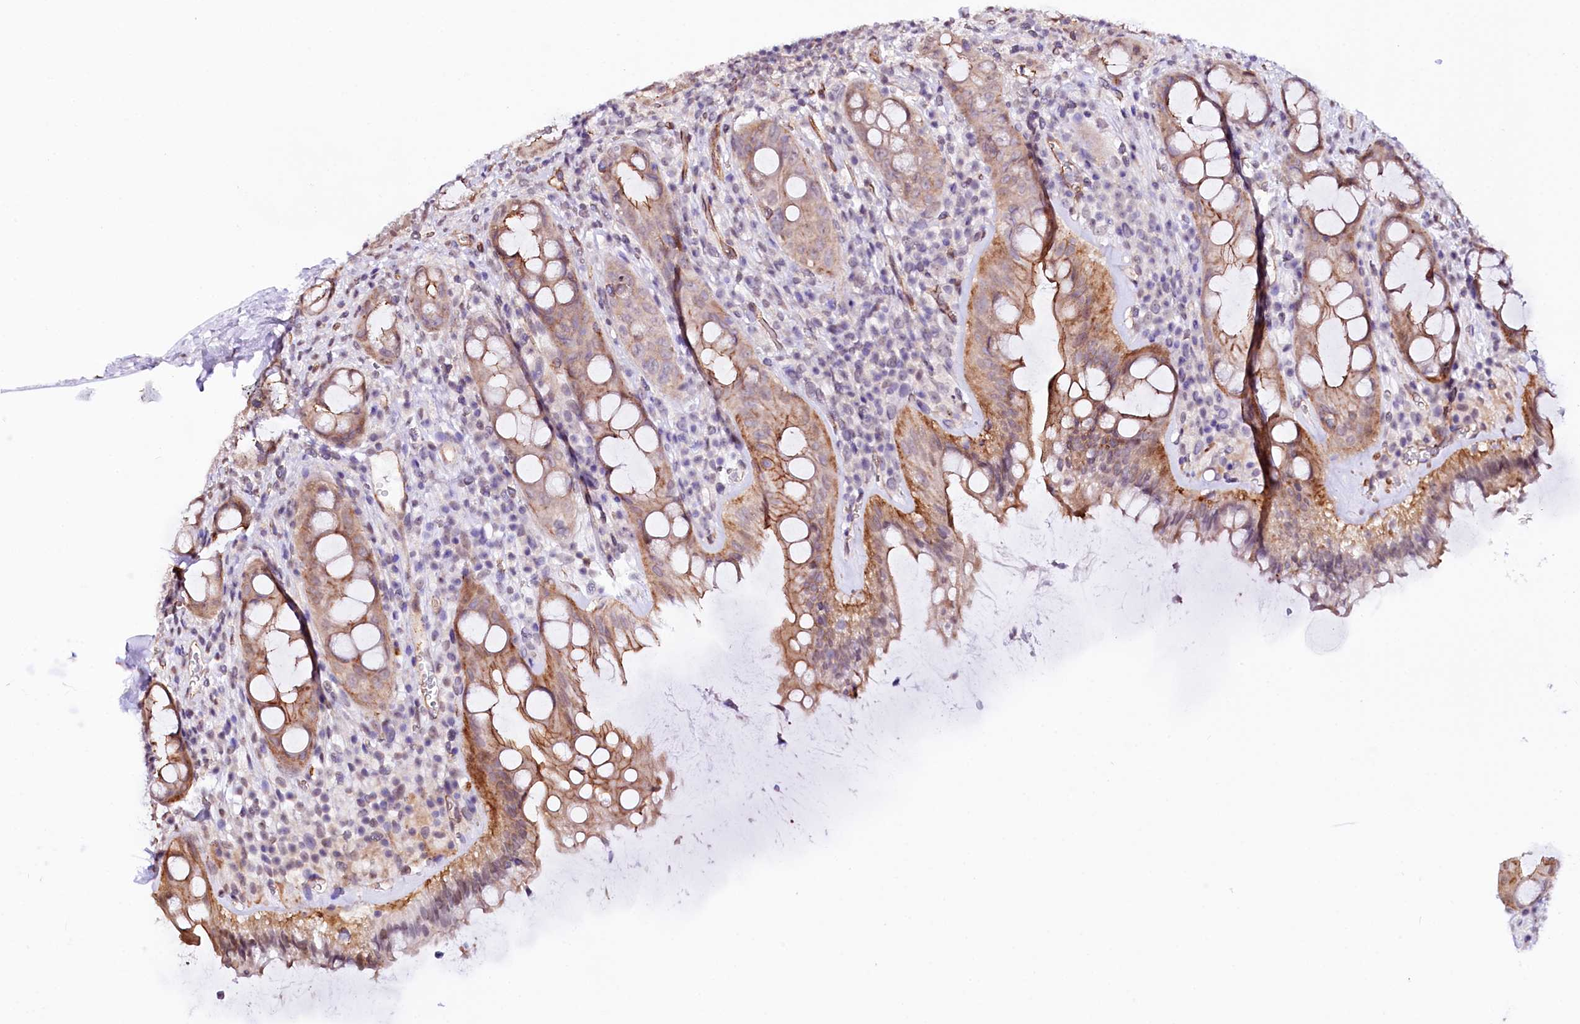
{"staining": {"intensity": "moderate", "quantity": ">75%", "location": "cytoplasmic/membranous"}, "tissue": "rectum", "cell_type": "Glandular cells", "image_type": "normal", "snomed": [{"axis": "morphology", "description": "Normal tissue, NOS"}, {"axis": "topography", "description": "Rectum"}], "caption": "Protein staining of normal rectum shows moderate cytoplasmic/membranous staining in approximately >75% of glandular cells. The staining is performed using DAB (3,3'-diaminobenzidine) brown chromogen to label protein expression. The nuclei are counter-stained blue using hematoxylin.", "gene": "ST7", "patient": {"sex": "female", "age": 57}}